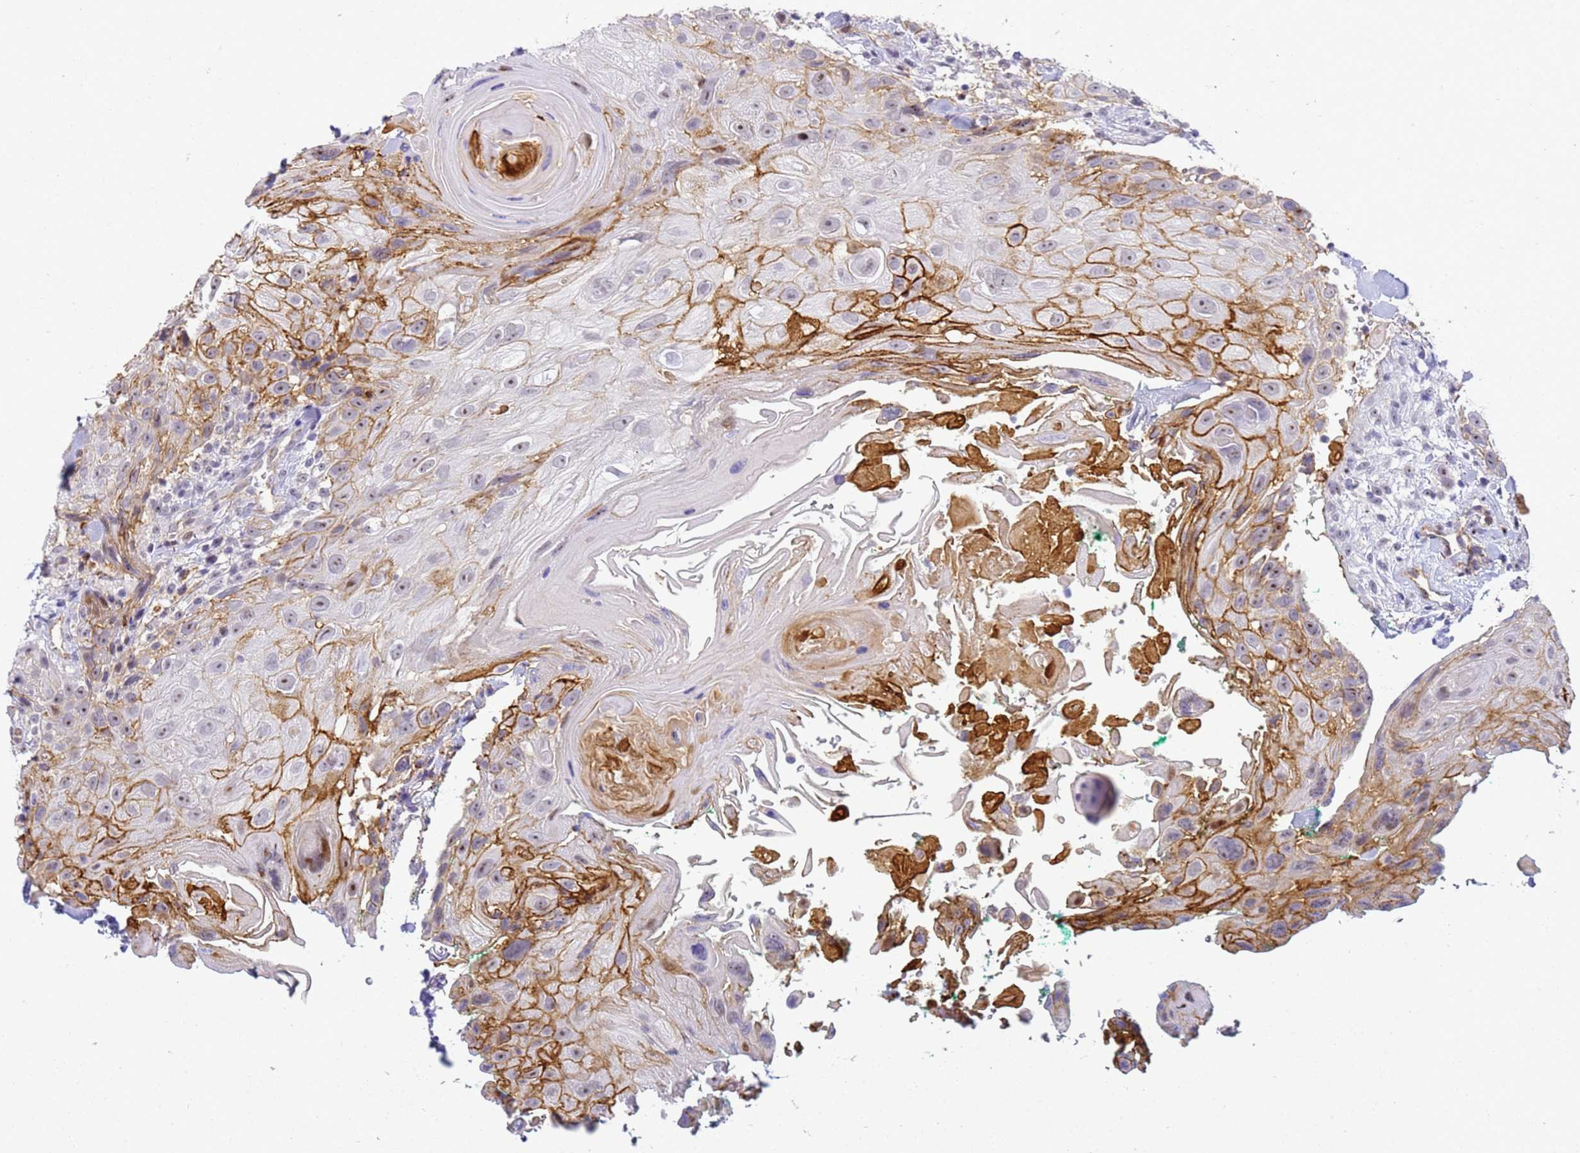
{"staining": {"intensity": "strong", "quantity": "25%-75%", "location": "cytoplasmic/membranous"}, "tissue": "head and neck cancer", "cell_type": "Tumor cells", "image_type": "cancer", "snomed": [{"axis": "morphology", "description": "Squamous cell carcinoma, NOS"}, {"axis": "topography", "description": "Head-Neck"}], "caption": "Head and neck squamous cell carcinoma tissue demonstrates strong cytoplasmic/membranous positivity in about 25%-75% of tumor cells, visualized by immunohistochemistry. (Stains: DAB in brown, nuclei in blue, Microscopy: brightfield microscopy at high magnification).", "gene": "GON4L", "patient": {"sex": "male", "age": 81}}